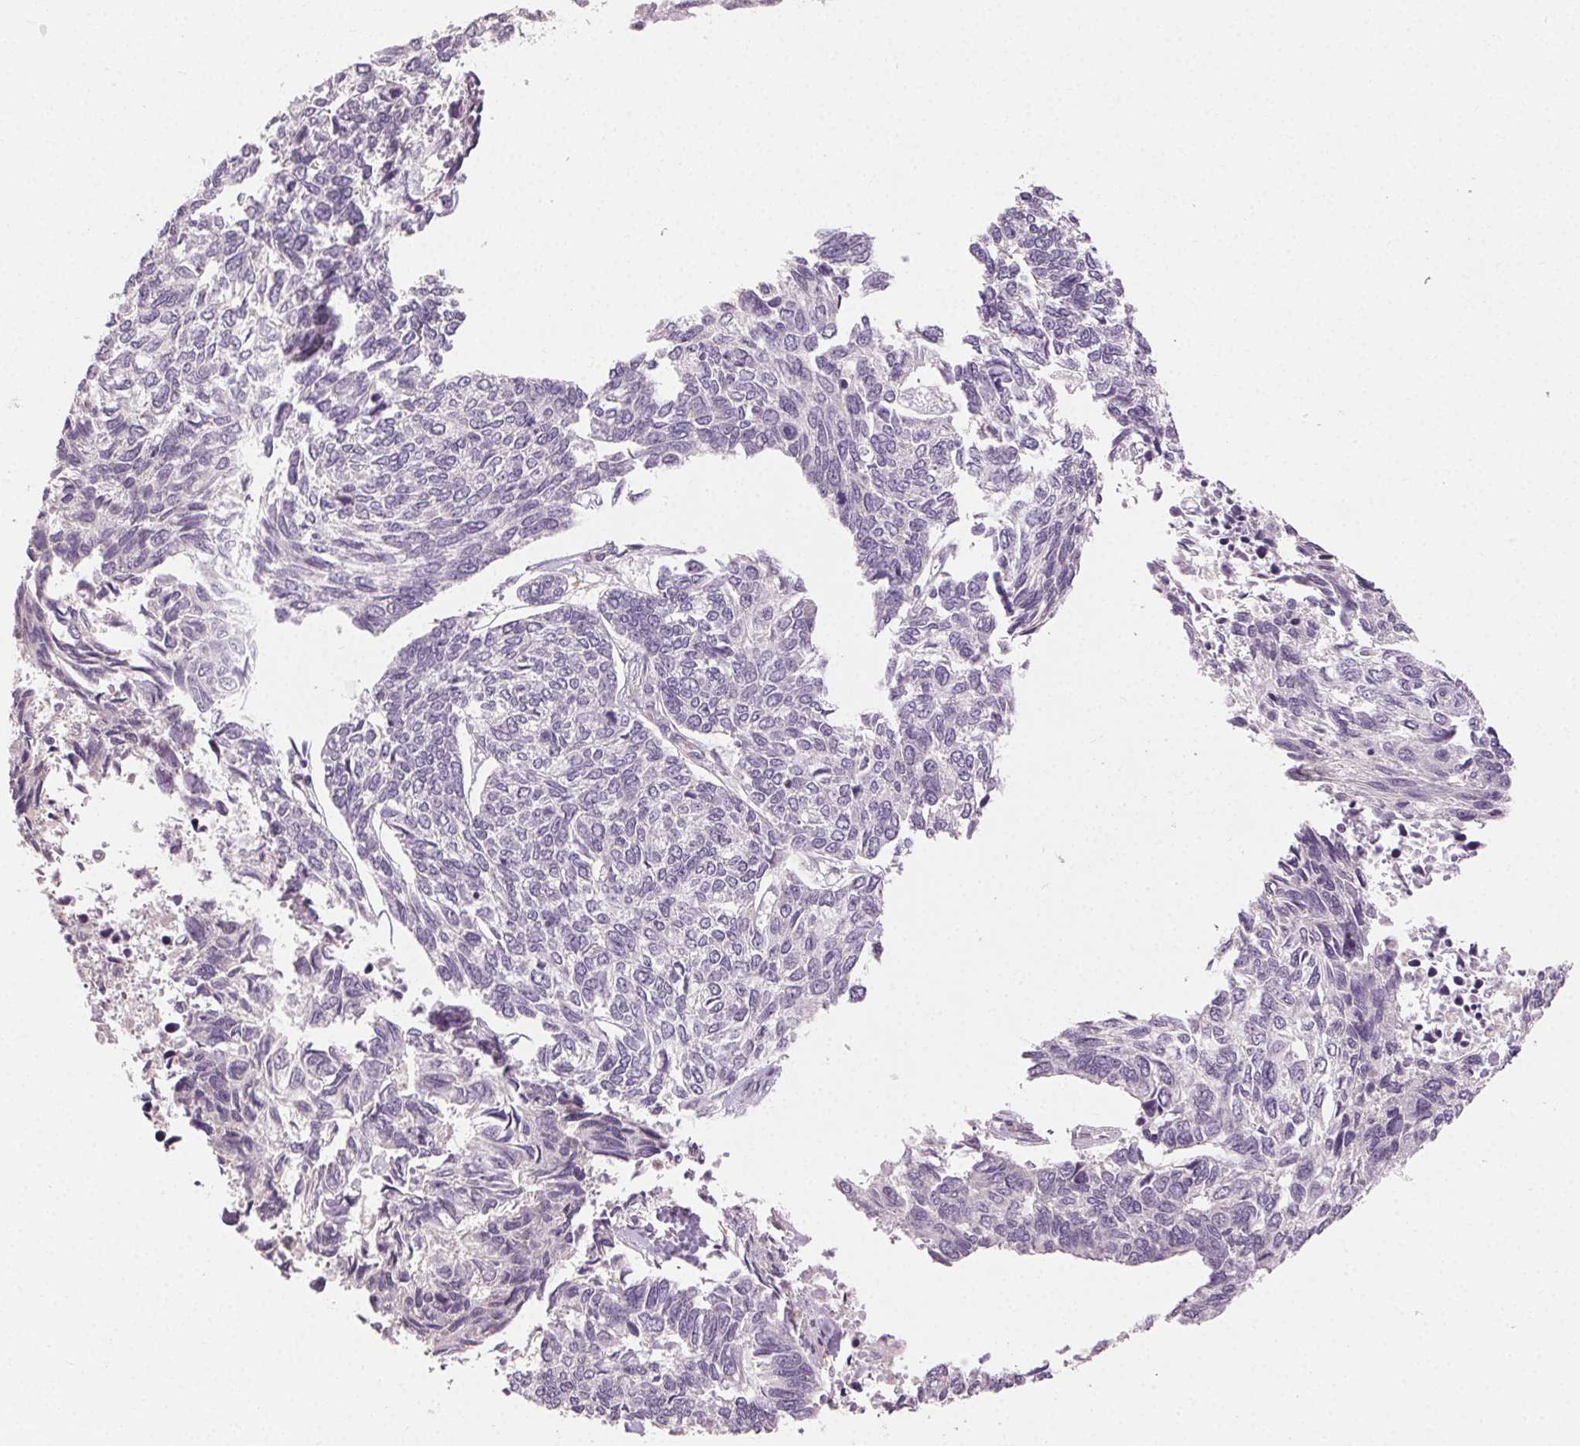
{"staining": {"intensity": "negative", "quantity": "none", "location": "none"}, "tissue": "skin cancer", "cell_type": "Tumor cells", "image_type": "cancer", "snomed": [{"axis": "morphology", "description": "Basal cell carcinoma"}, {"axis": "topography", "description": "Skin"}], "caption": "Protein analysis of skin cancer displays no significant expression in tumor cells.", "gene": "CLTRN", "patient": {"sex": "female", "age": 65}}